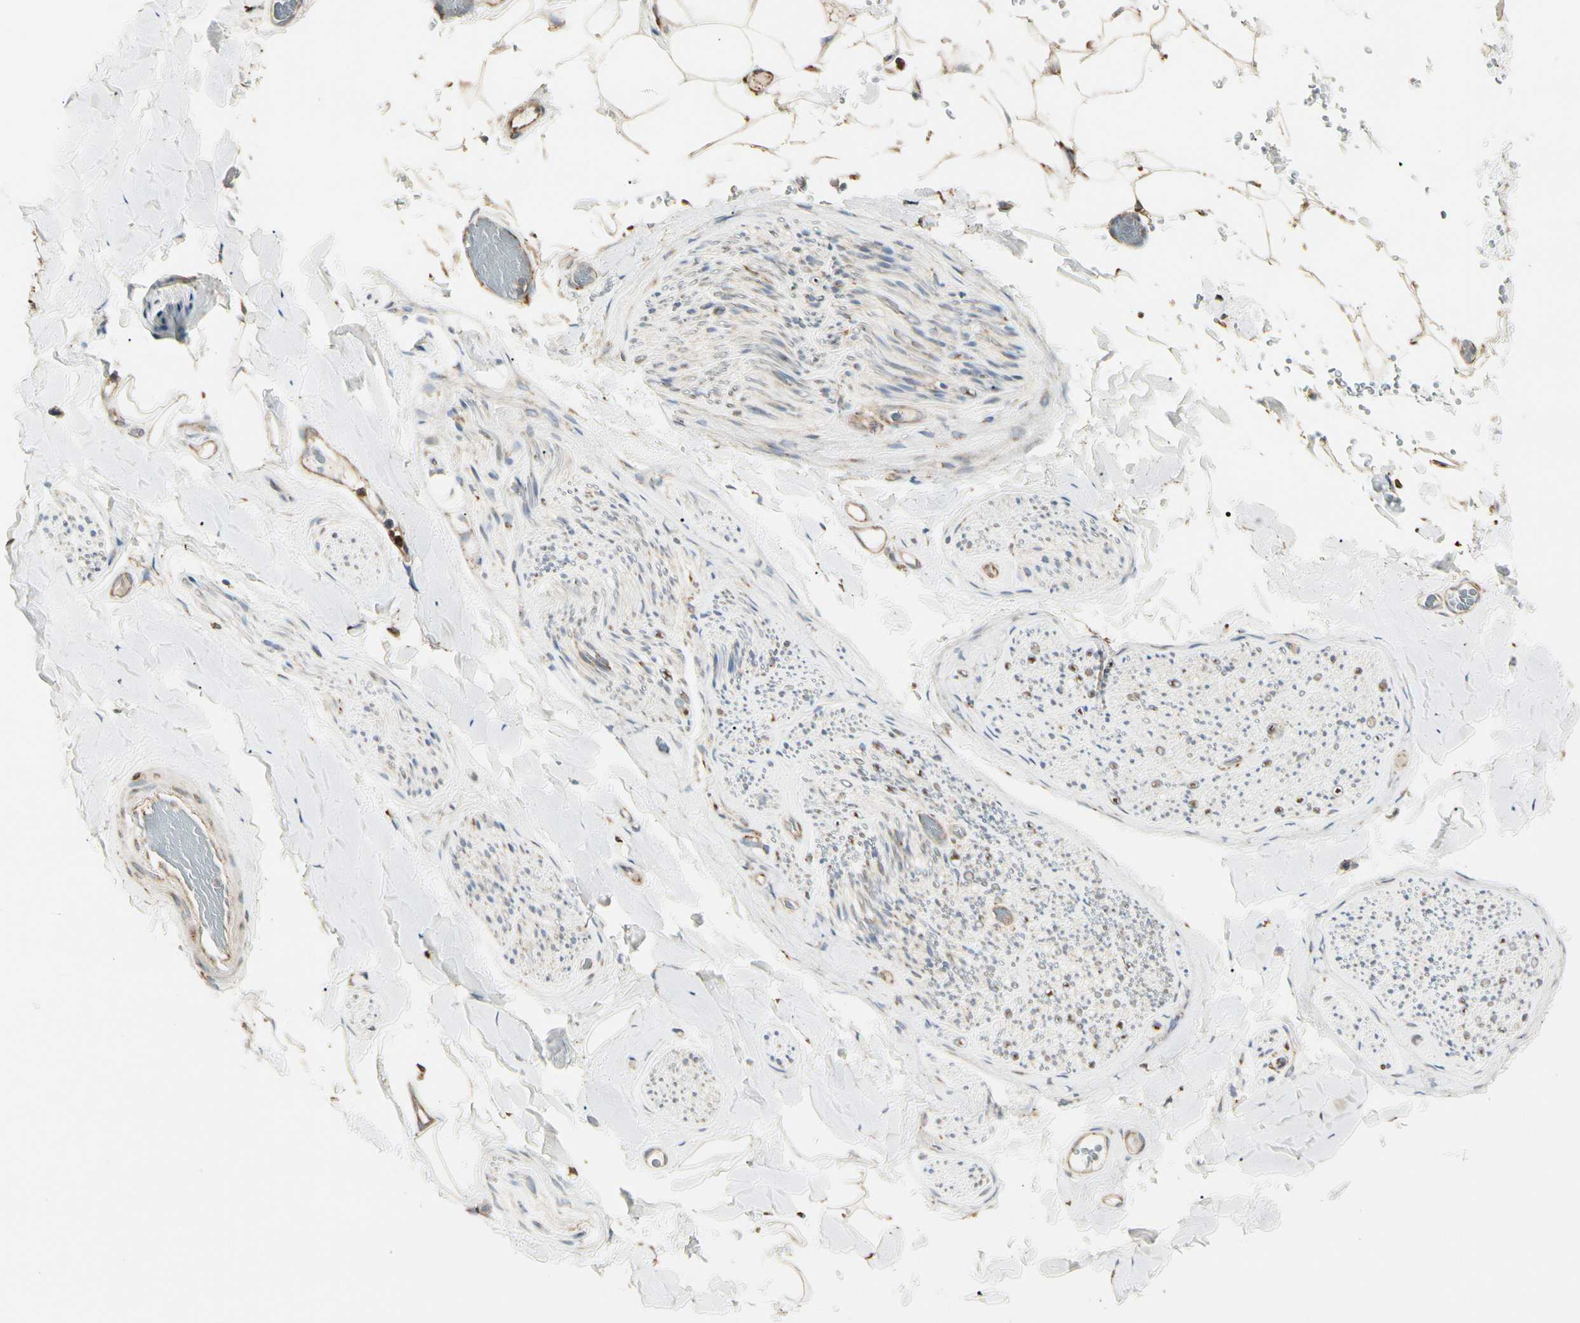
{"staining": {"intensity": "moderate", "quantity": ">75%", "location": "cytoplasmic/membranous"}, "tissue": "adipose tissue", "cell_type": "Adipocytes", "image_type": "normal", "snomed": [{"axis": "morphology", "description": "Normal tissue, NOS"}, {"axis": "topography", "description": "Peripheral nerve tissue"}], "caption": "About >75% of adipocytes in benign adipose tissue display moderate cytoplasmic/membranous protein expression as visualized by brown immunohistochemical staining.", "gene": "HSP90B1", "patient": {"sex": "male", "age": 70}}